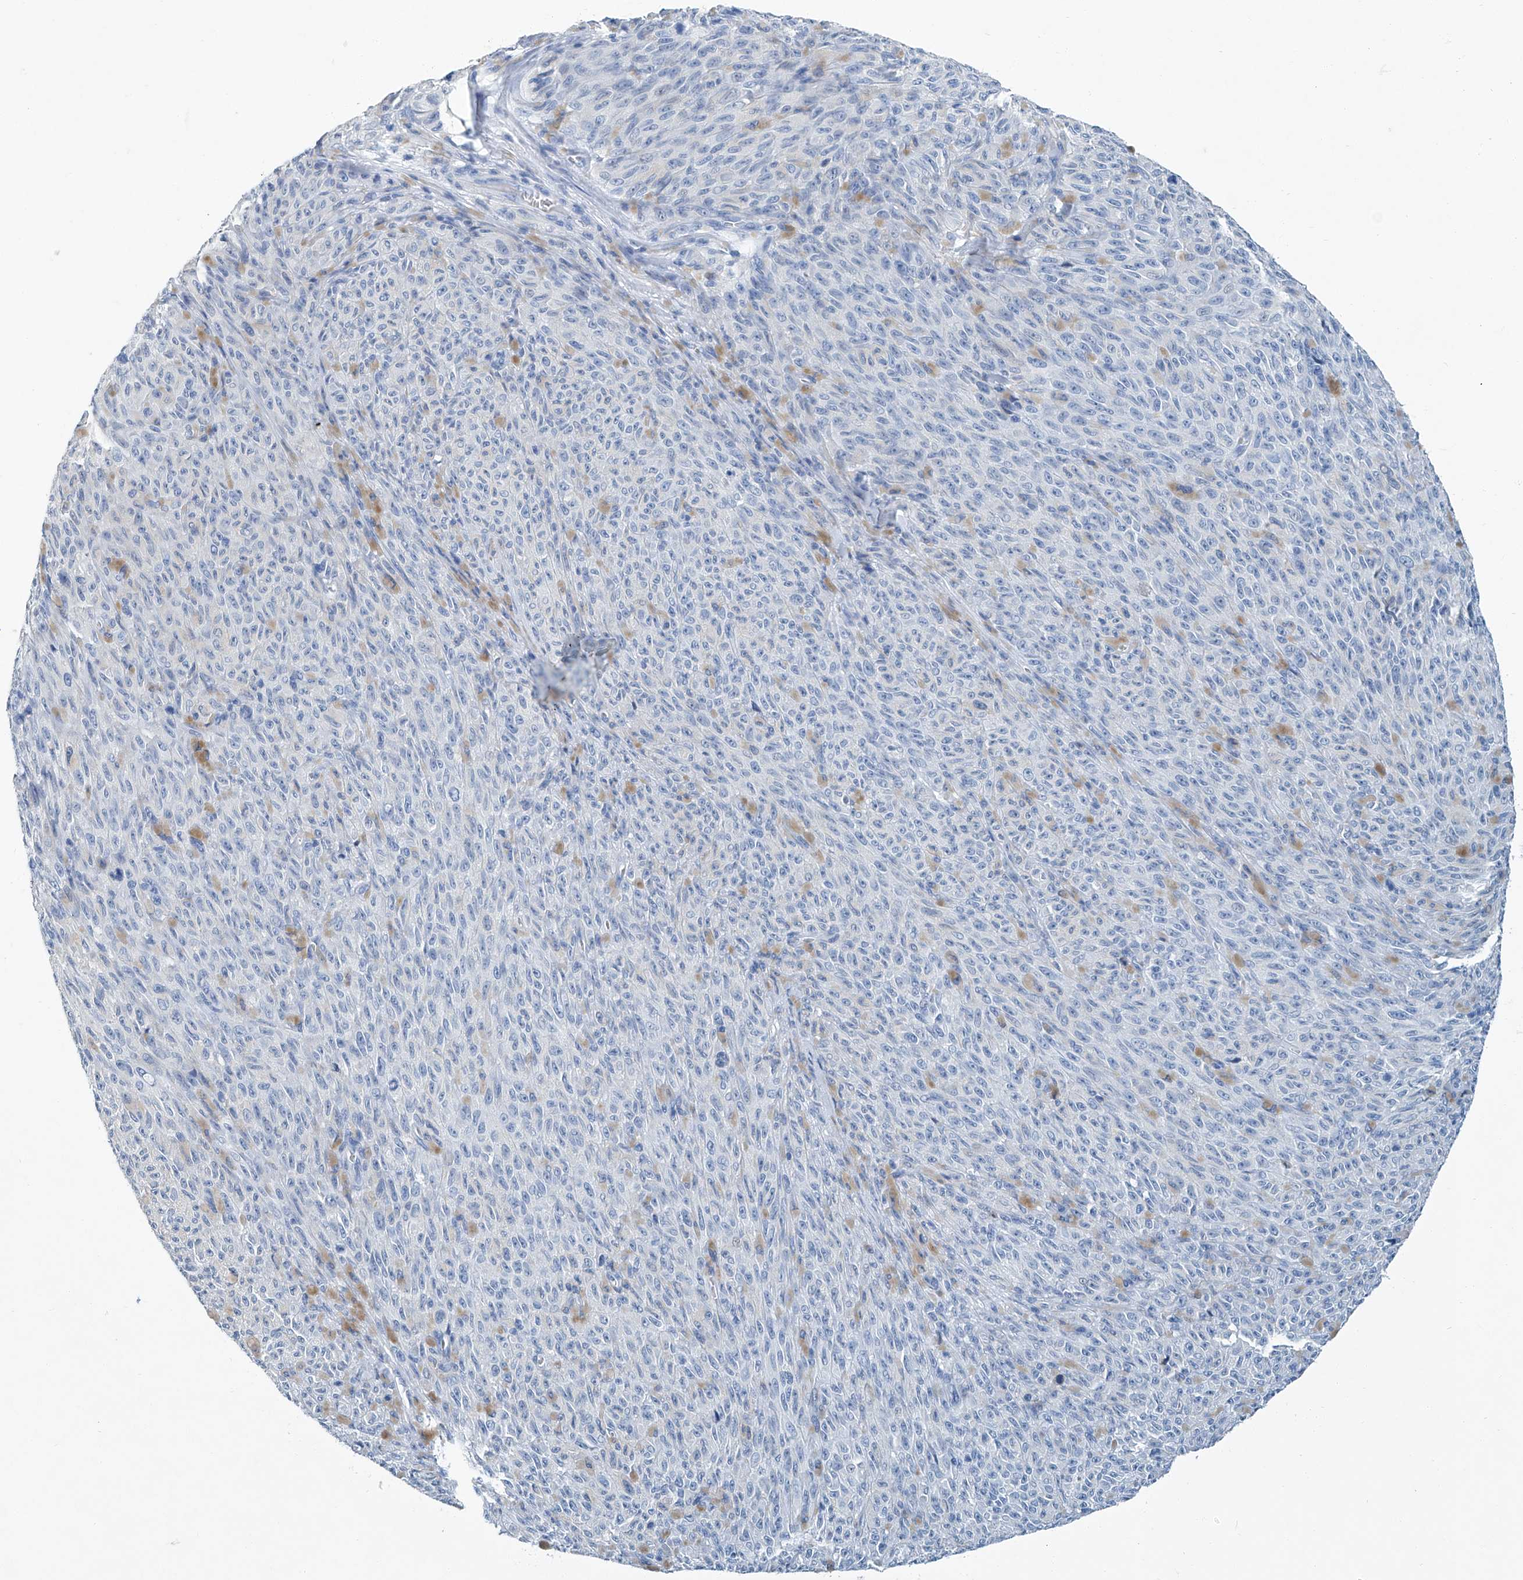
{"staining": {"intensity": "negative", "quantity": "none", "location": "none"}, "tissue": "melanoma", "cell_type": "Tumor cells", "image_type": "cancer", "snomed": [{"axis": "morphology", "description": "Malignant melanoma, NOS"}, {"axis": "topography", "description": "Skin"}], "caption": "Immunohistochemistry (IHC) photomicrograph of neoplastic tissue: melanoma stained with DAB shows no significant protein staining in tumor cells. (DAB immunohistochemistry (IHC) visualized using brightfield microscopy, high magnification).", "gene": "CYP2A7", "patient": {"sex": "female", "age": 82}}